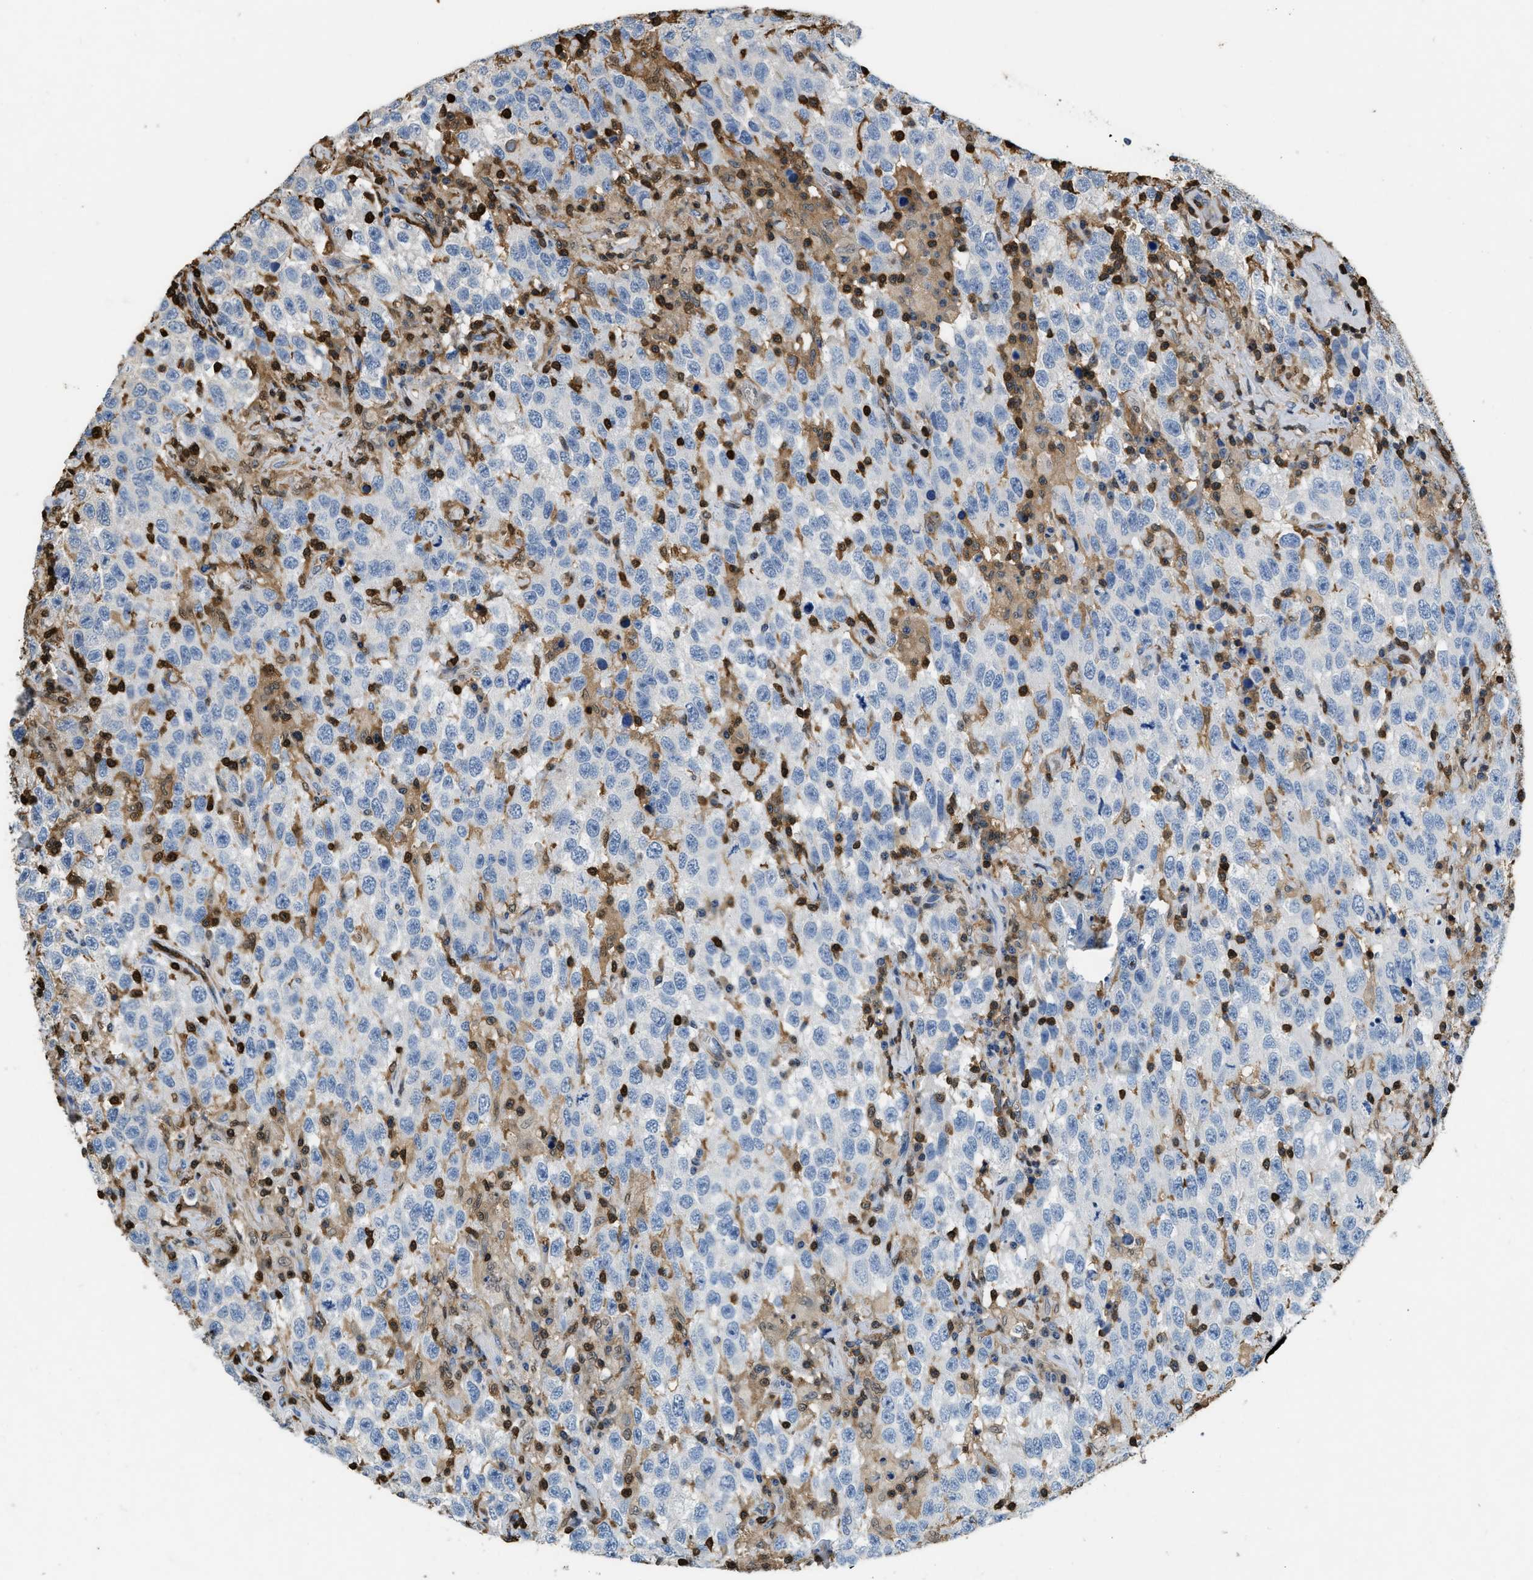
{"staining": {"intensity": "negative", "quantity": "none", "location": "none"}, "tissue": "testis cancer", "cell_type": "Tumor cells", "image_type": "cancer", "snomed": [{"axis": "morphology", "description": "Seminoma, NOS"}, {"axis": "topography", "description": "Testis"}], "caption": "DAB (3,3'-diaminobenzidine) immunohistochemical staining of testis cancer (seminoma) exhibits no significant positivity in tumor cells.", "gene": "ARHGDIB", "patient": {"sex": "male", "age": 41}}